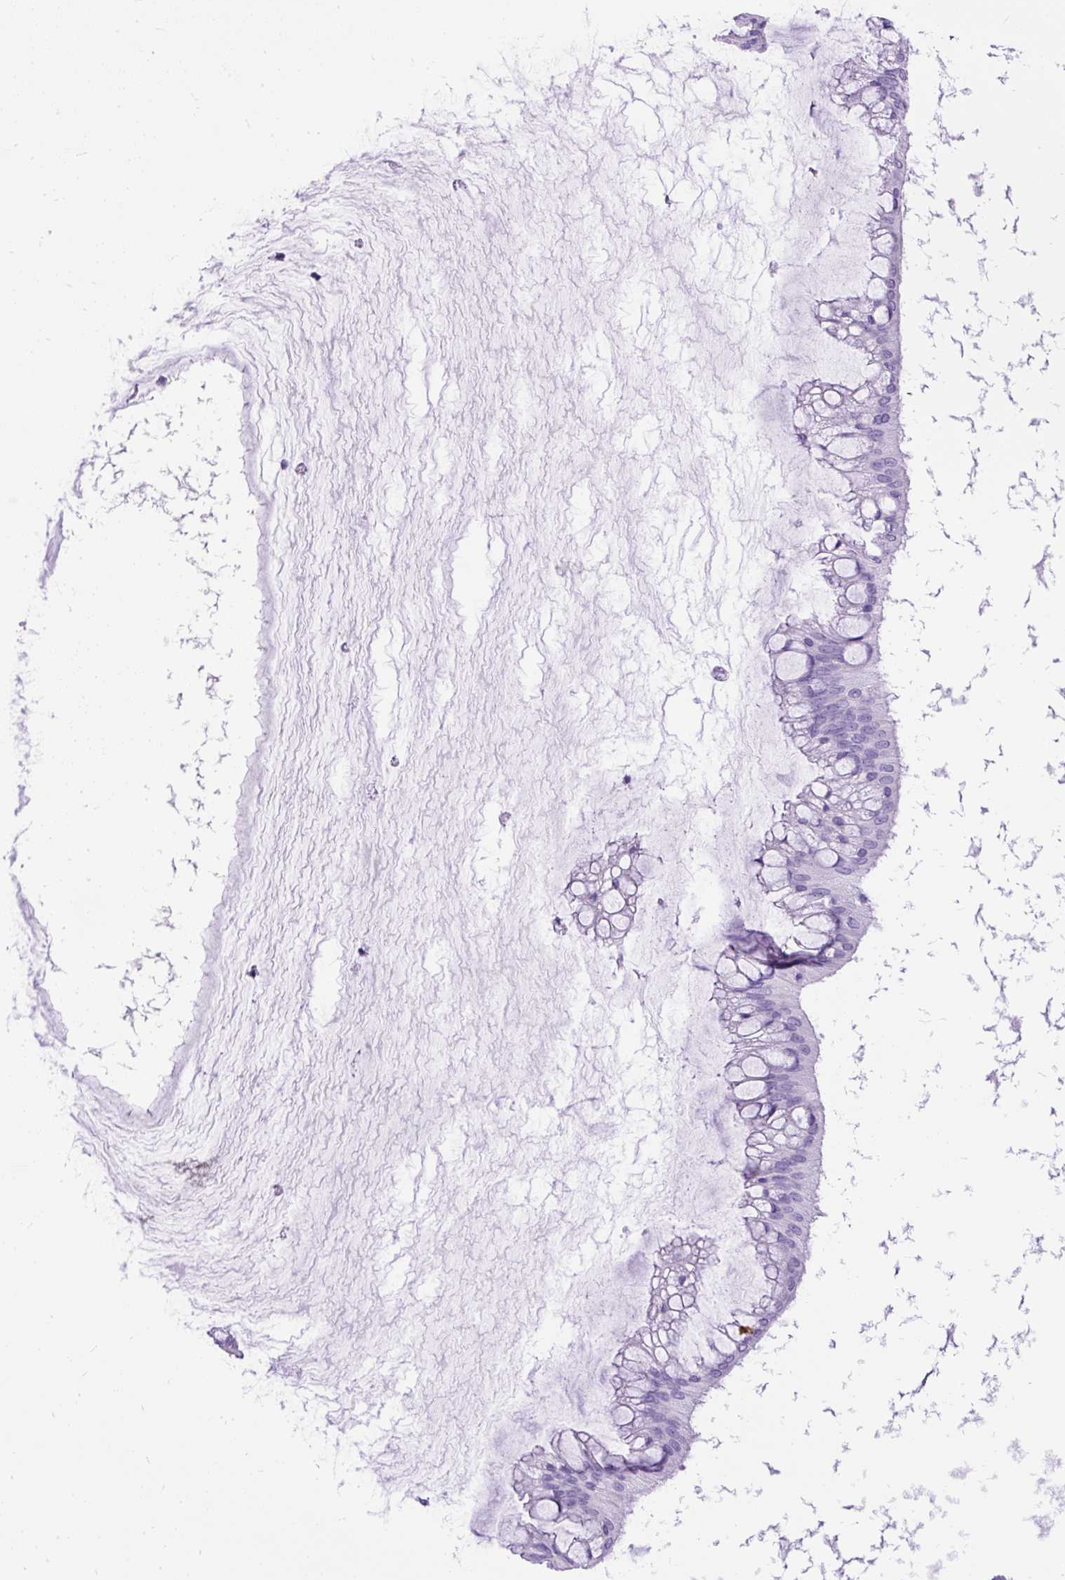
{"staining": {"intensity": "negative", "quantity": "none", "location": "none"}, "tissue": "ovarian cancer", "cell_type": "Tumor cells", "image_type": "cancer", "snomed": [{"axis": "morphology", "description": "Cystadenocarcinoma, mucinous, NOS"}, {"axis": "topography", "description": "Ovary"}], "caption": "Tumor cells are negative for brown protein staining in mucinous cystadenocarcinoma (ovarian).", "gene": "HEY1", "patient": {"sex": "female", "age": 73}}